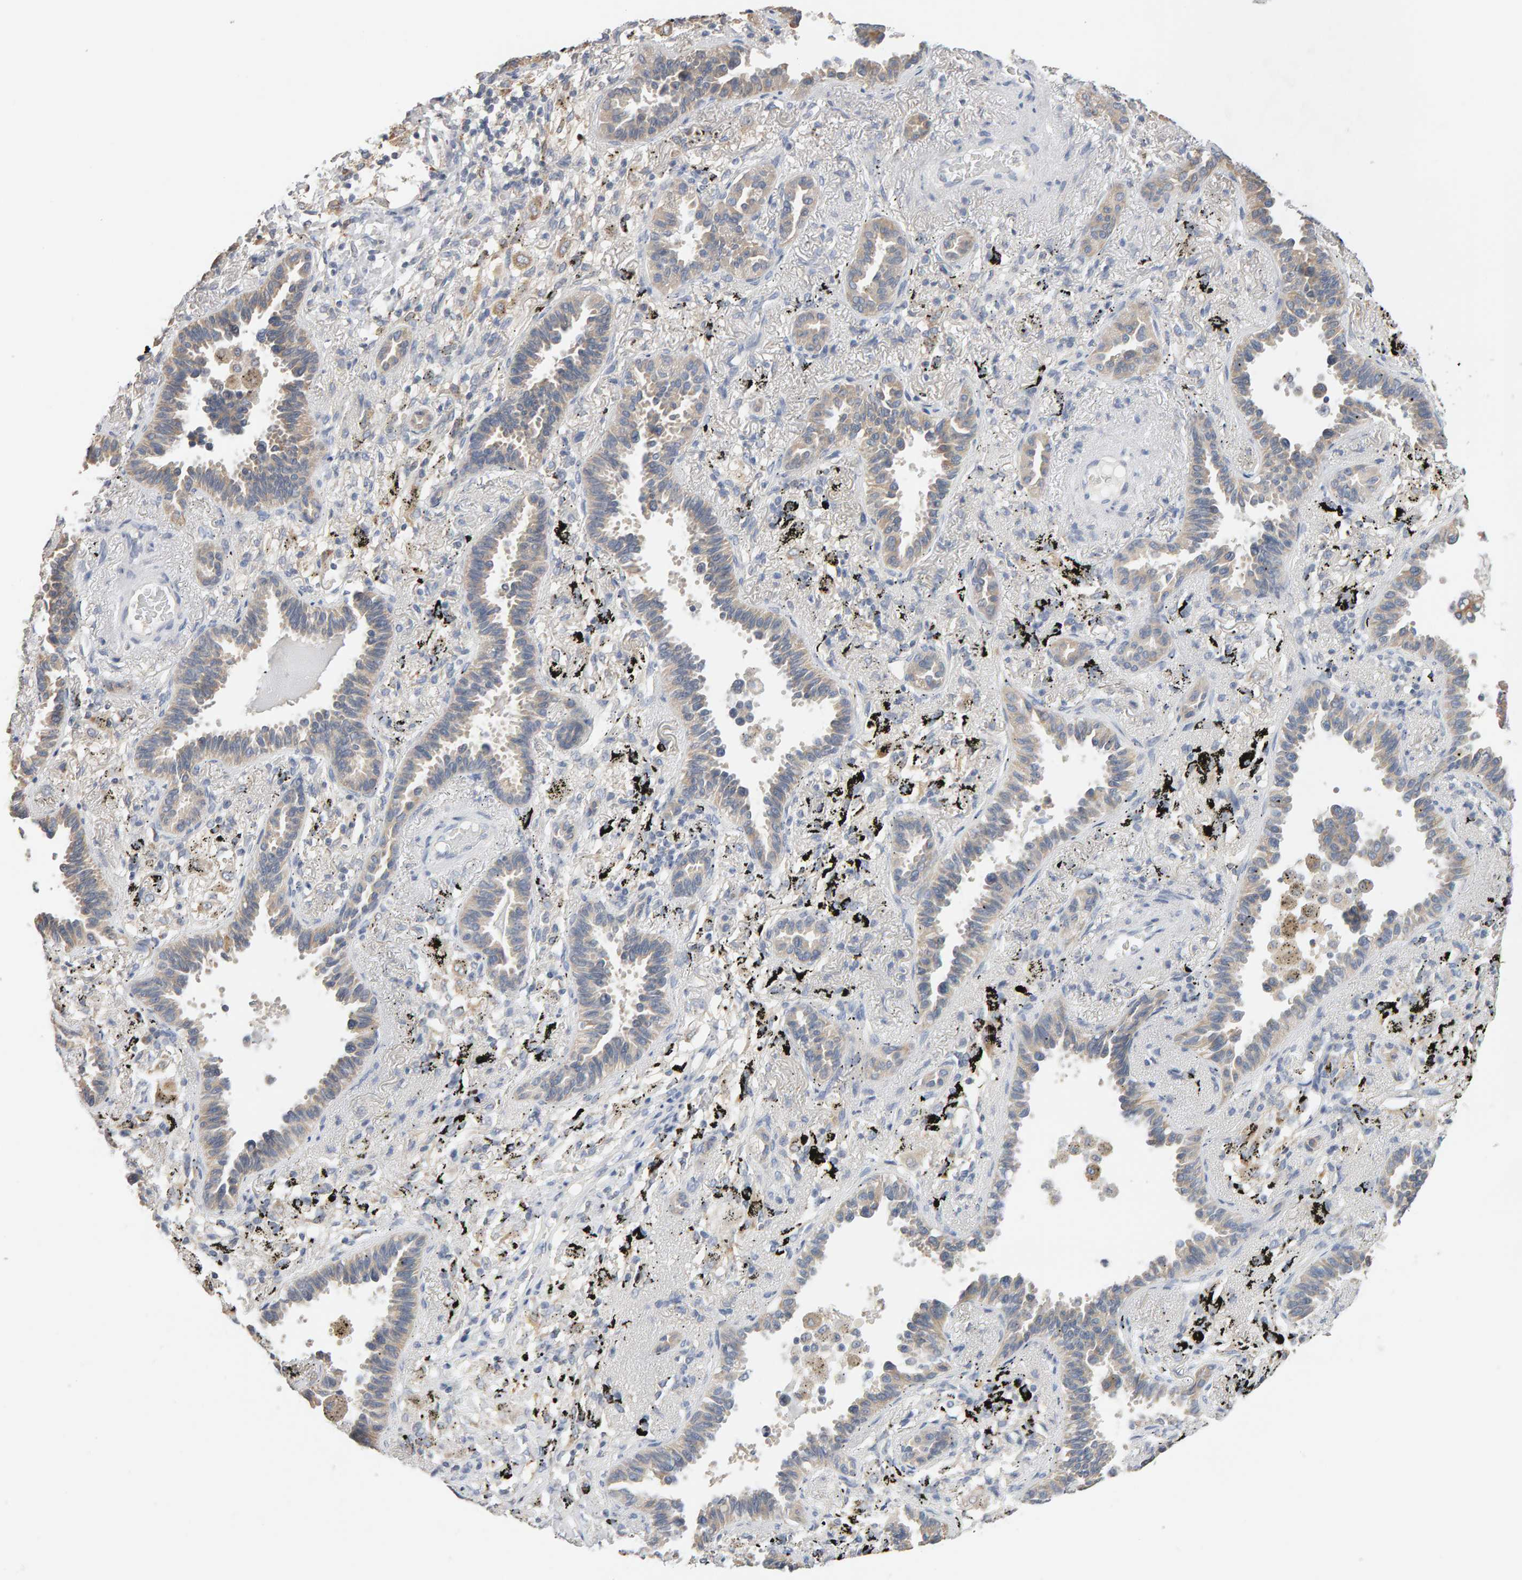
{"staining": {"intensity": "weak", "quantity": "<25%", "location": "cytoplasmic/membranous"}, "tissue": "lung cancer", "cell_type": "Tumor cells", "image_type": "cancer", "snomed": [{"axis": "morphology", "description": "Adenocarcinoma, NOS"}, {"axis": "topography", "description": "Lung"}], "caption": "Immunohistochemistry histopathology image of neoplastic tissue: lung cancer stained with DAB displays no significant protein staining in tumor cells.", "gene": "SGPL1", "patient": {"sex": "male", "age": 59}}